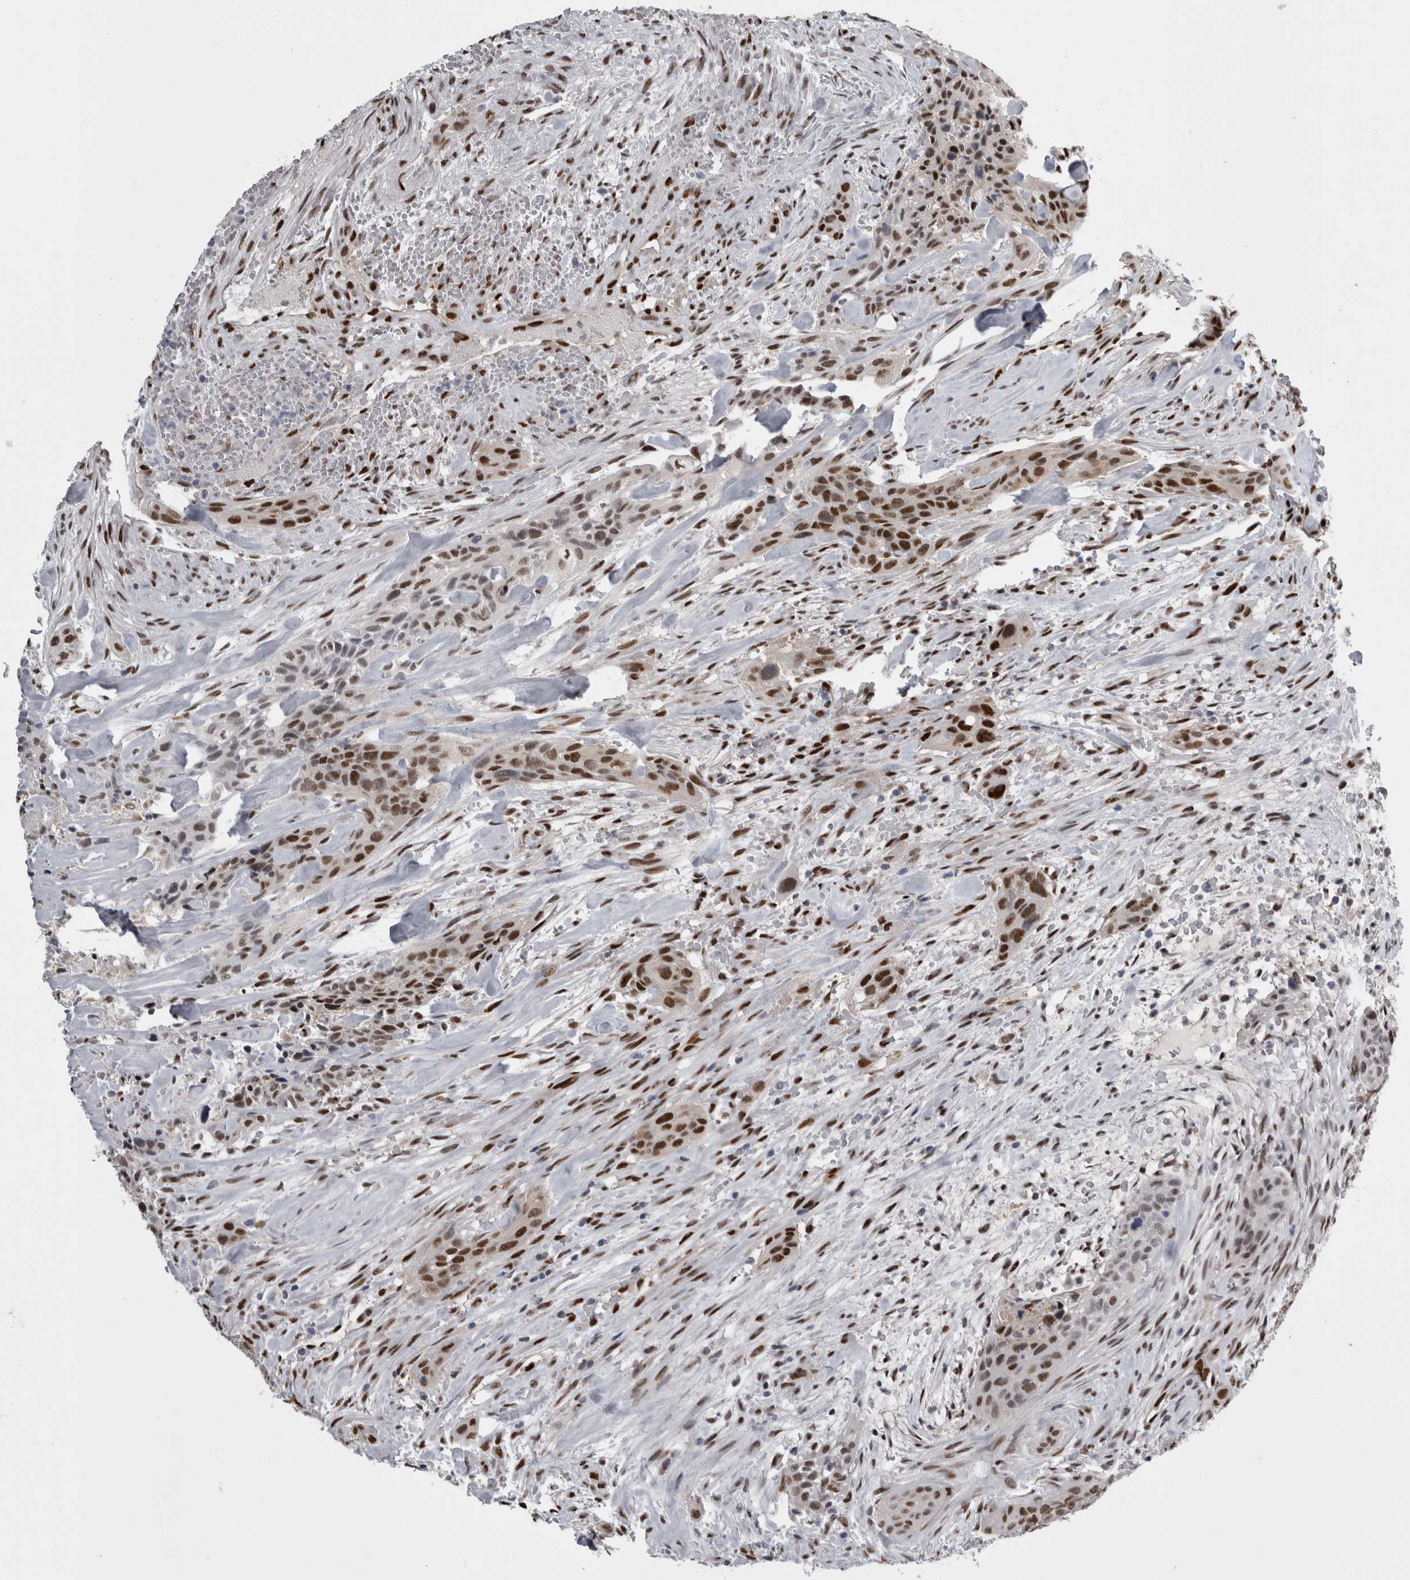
{"staining": {"intensity": "strong", "quantity": ">75%", "location": "nuclear"}, "tissue": "urothelial cancer", "cell_type": "Tumor cells", "image_type": "cancer", "snomed": [{"axis": "morphology", "description": "Urothelial carcinoma, High grade"}, {"axis": "topography", "description": "Urinary bladder"}], "caption": "Immunohistochemical staining of human urothelial cancer demonstrates strong nuclear protein expression in about >75% of tumor cells. Nuclei are stained in blue.", "gene": "C1orf54", "patient": {"sex": "male", "age": 35}}